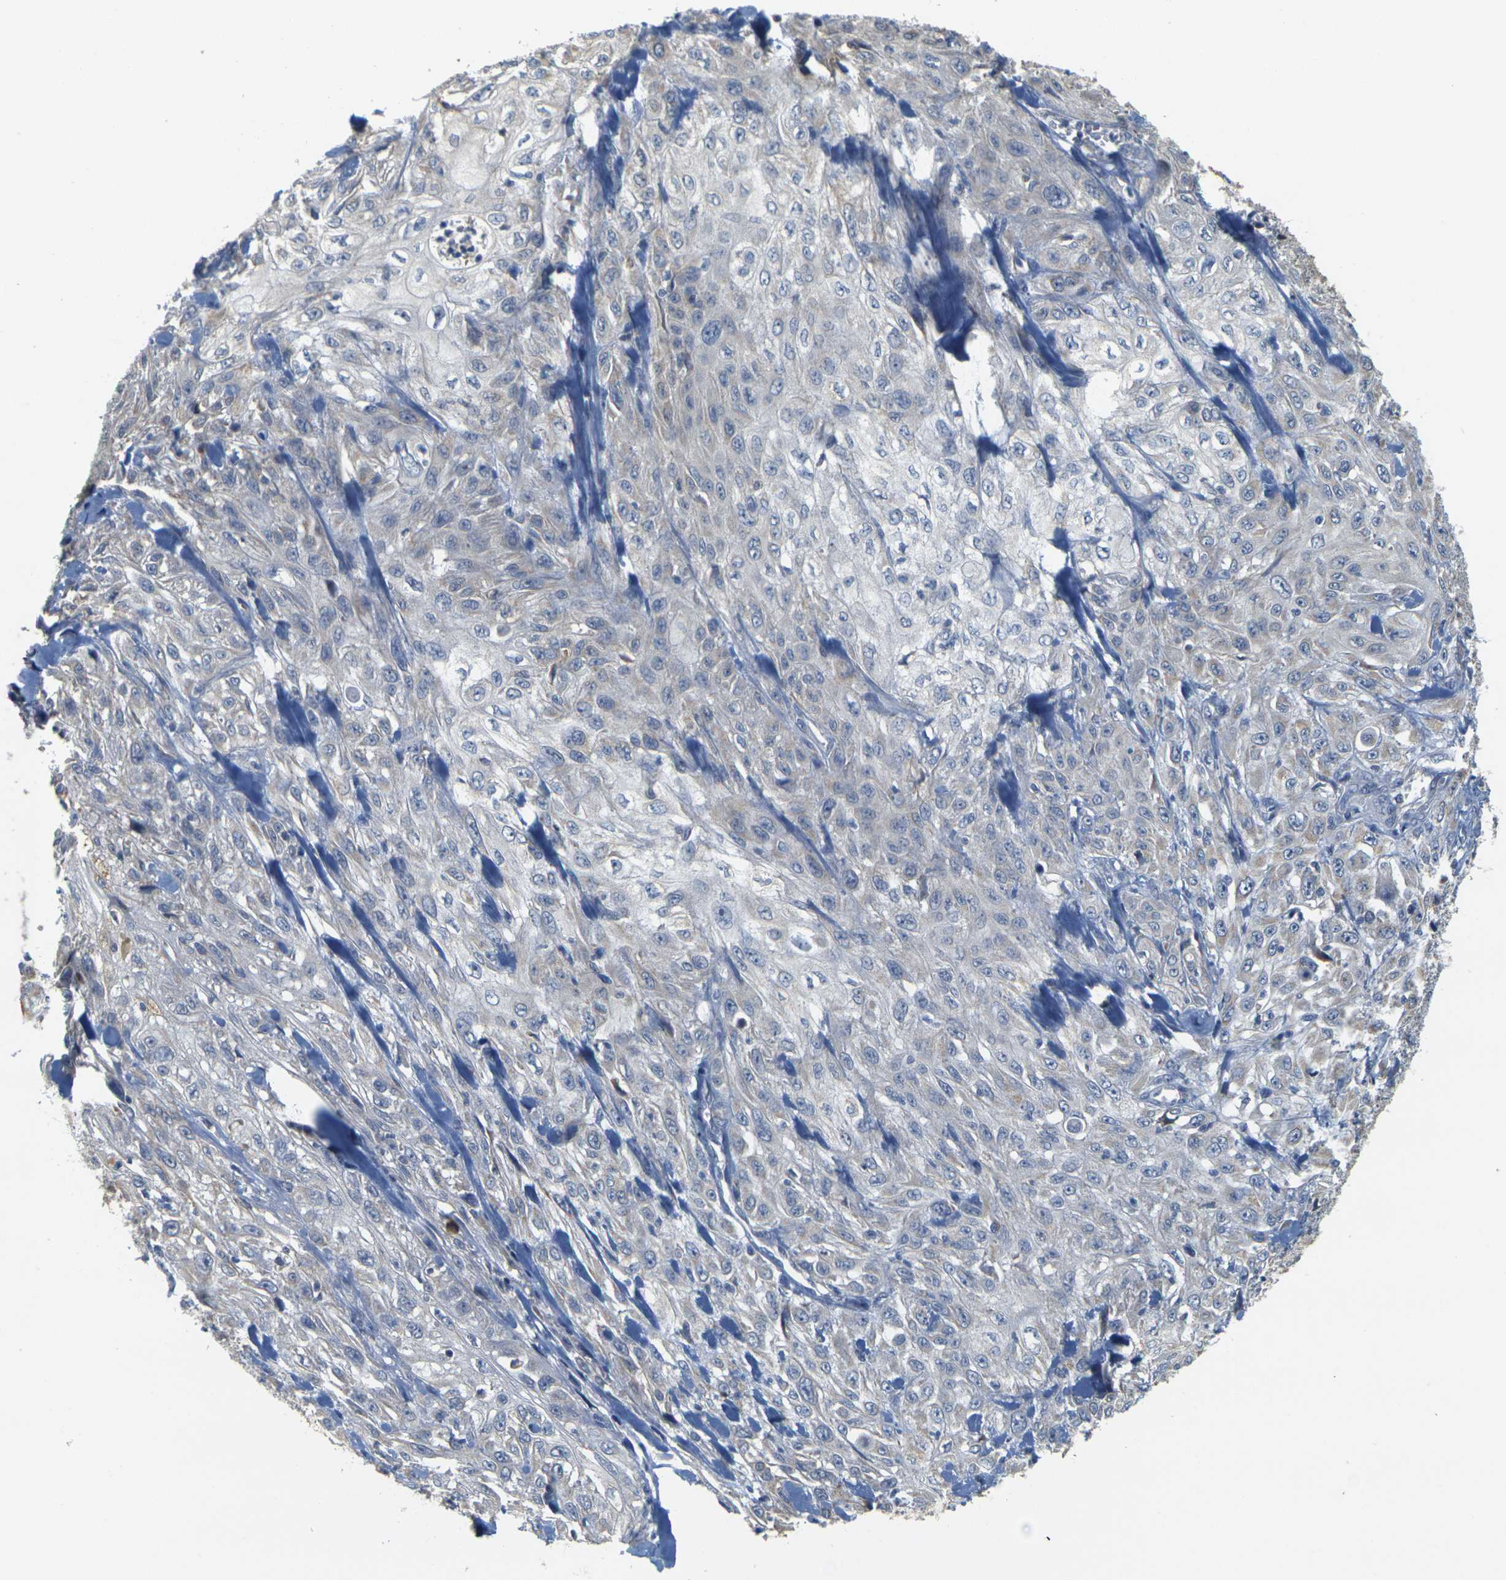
{"staining": {"intensity": "weak", "quantity": "<25%", "location": "cytoplasmic/membranous"}, "tissue": "skin cancer", "cell_type": "Tumor cells", "image_type": "cancer", "snomed": [{"axis": "morphology", "description": "Squamous cell carcinoma, NOS"}, {"axis": "morphology", "description": "Squamous cell carcinoma, metastatic, NOS"}, {"axis": "topography", "description": "Skin"}, {"axis": "topography", "description": "Lymph node"}], "caption": "Photomicrograph shows no protein positivity in tumor cells of squamous cell carcinoma (skin) tissue.", "gene": "GDAP1", "patient": {"sex": "male", "age": 75}}